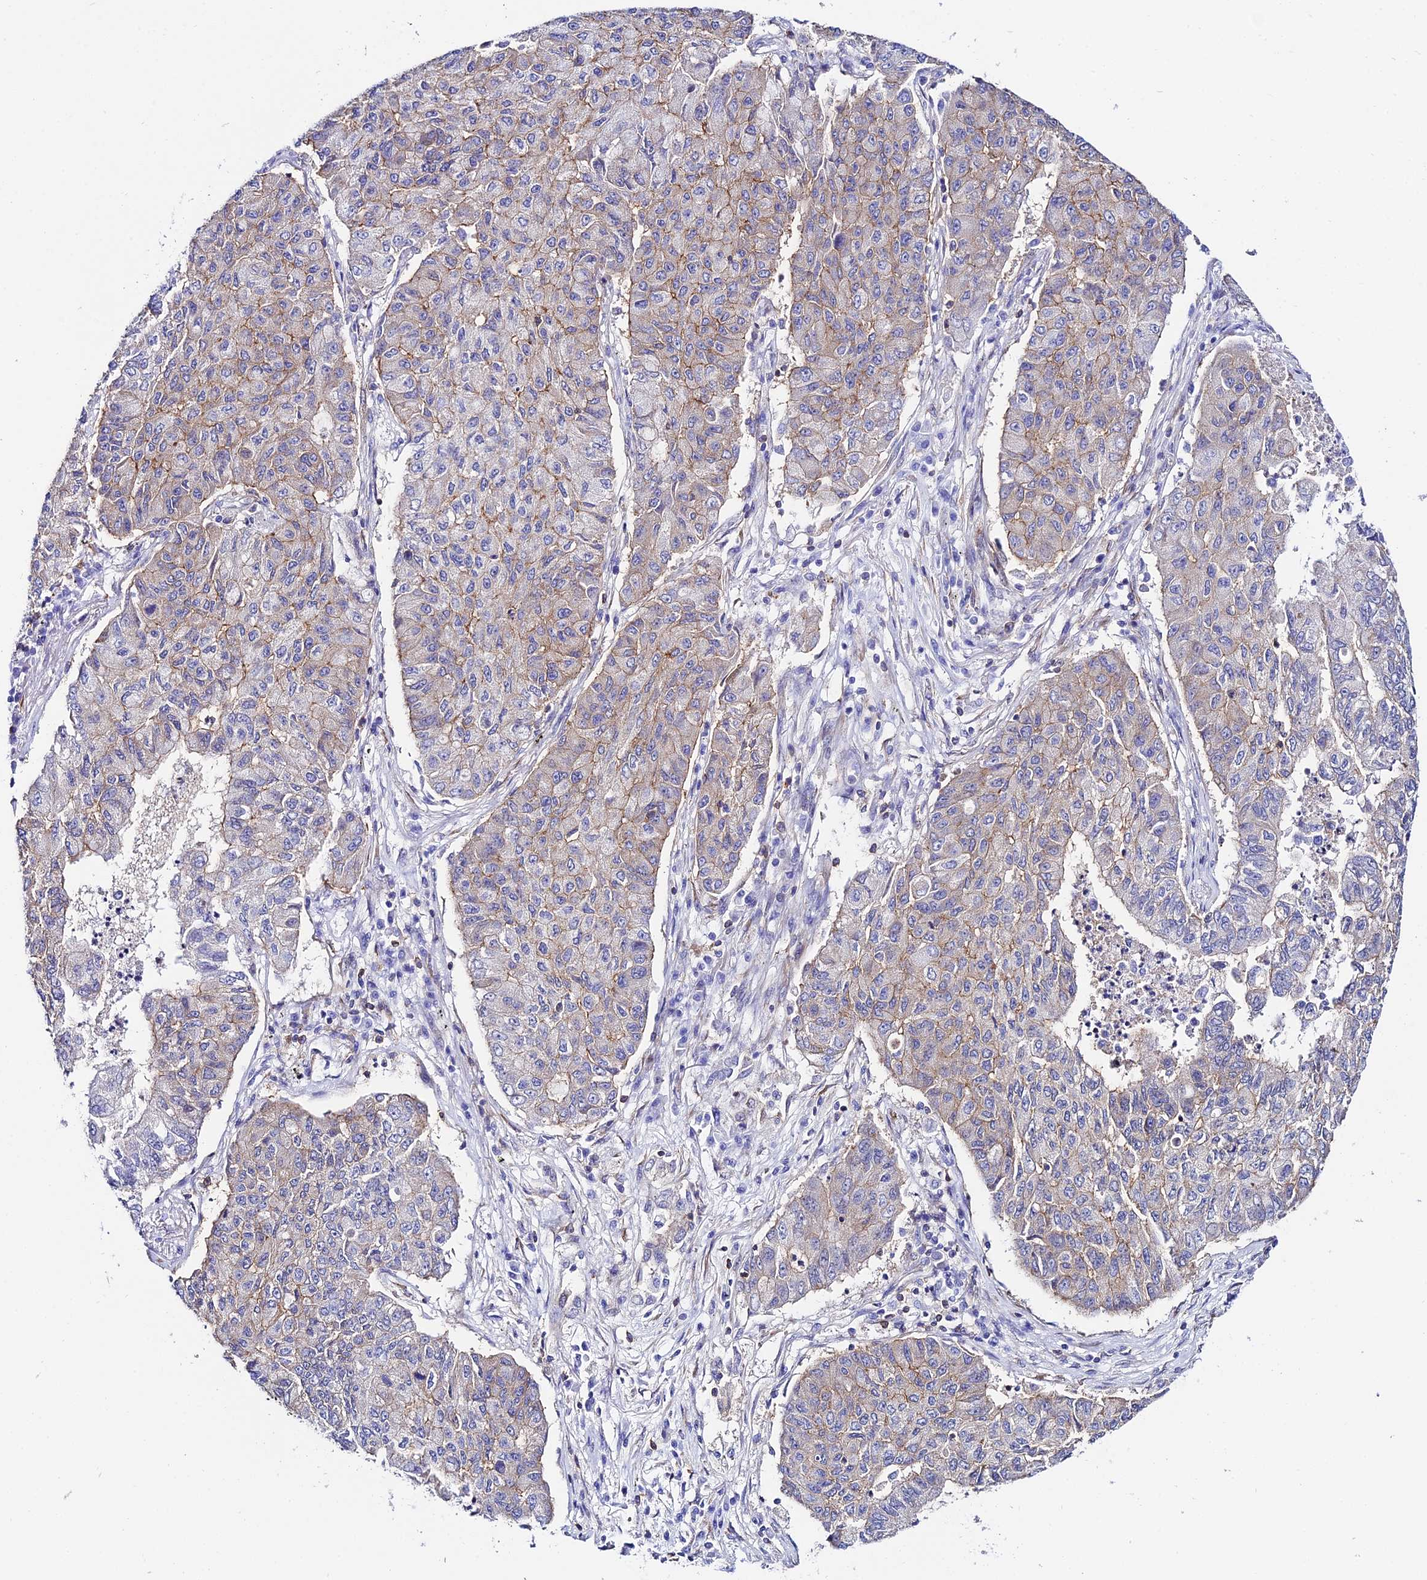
{"staining": {"intensity": "weak", "quantity": "25%-75%", "location": "cytoplasmic/membranous"}, "tissue": "lung cancer", "cell_type": "Tumor cells", "image_type": "cancer", "snomed": [{"axis": "morphology", "description": "Squamous cell carcinoma, NOS"}, {"axis": "topography", "description": "Lung"}], "caption": "Lung cancer stained for a protein (brown) shows weak cytoplasmic/membranous positive positivity in about 25%-75% of tumor cells.", "gene": "S100A16", "patient": {"sex": "male", "age": 74}}